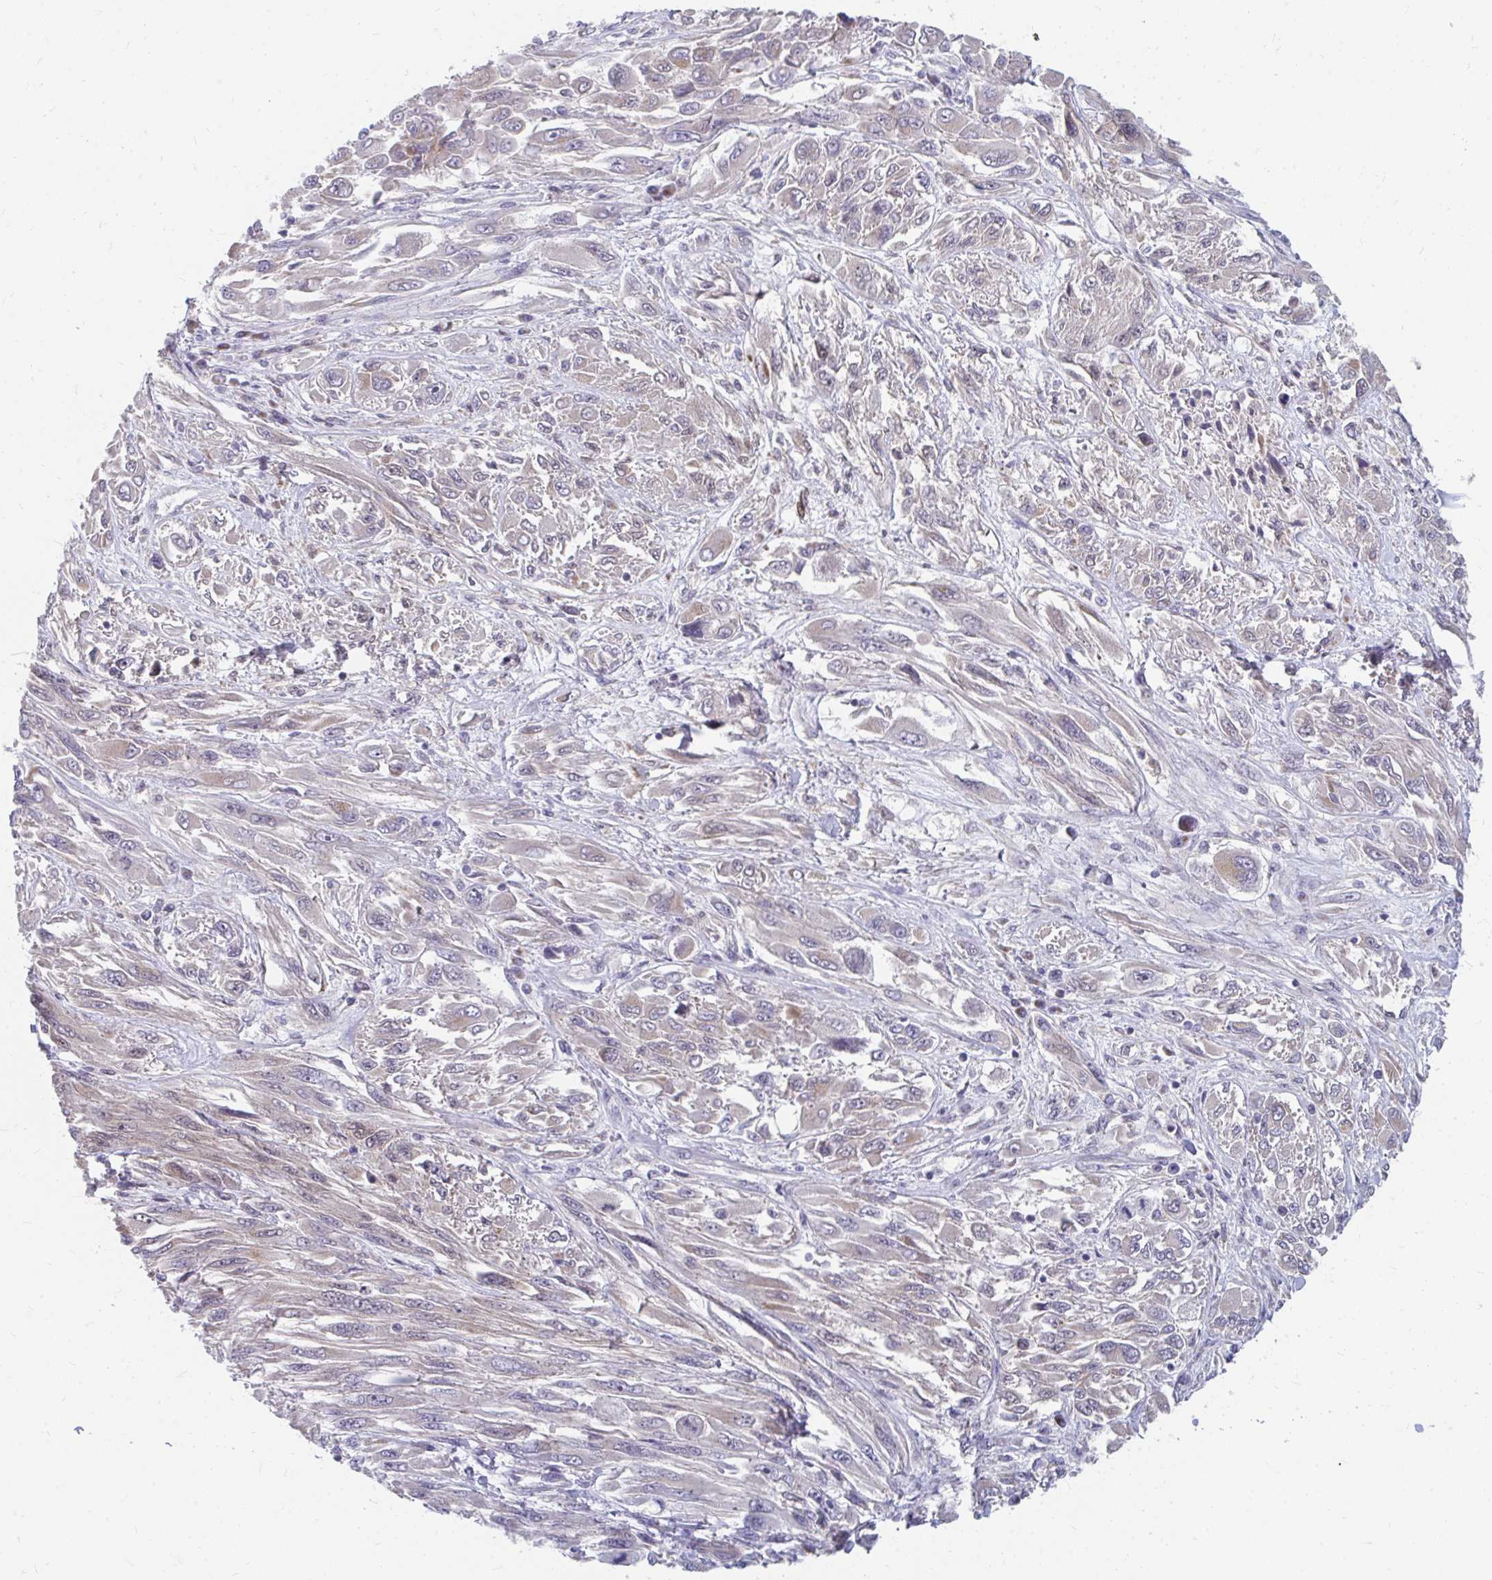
{"staining": {"intensity": "weak", "quantity": "25%-75%", "location": "cytoplasmic/membranous"}, "tissue": "melanoma", "cell_type": "Tumor cells", "image_type": "cancer", "snomed": [{"axis": "morphology", "description": "Malignant melanoma, NOS"}, {"axis": "topography", "description": "Skin"}], "caption": "Protein positivity by immunohistochemistry shows weak cytoplasmic/membranous staining in about 25%-75% of tumor cells in melanoma.", "gene": "PABIR3", "patient": {"sex": "female", "age": 91}}